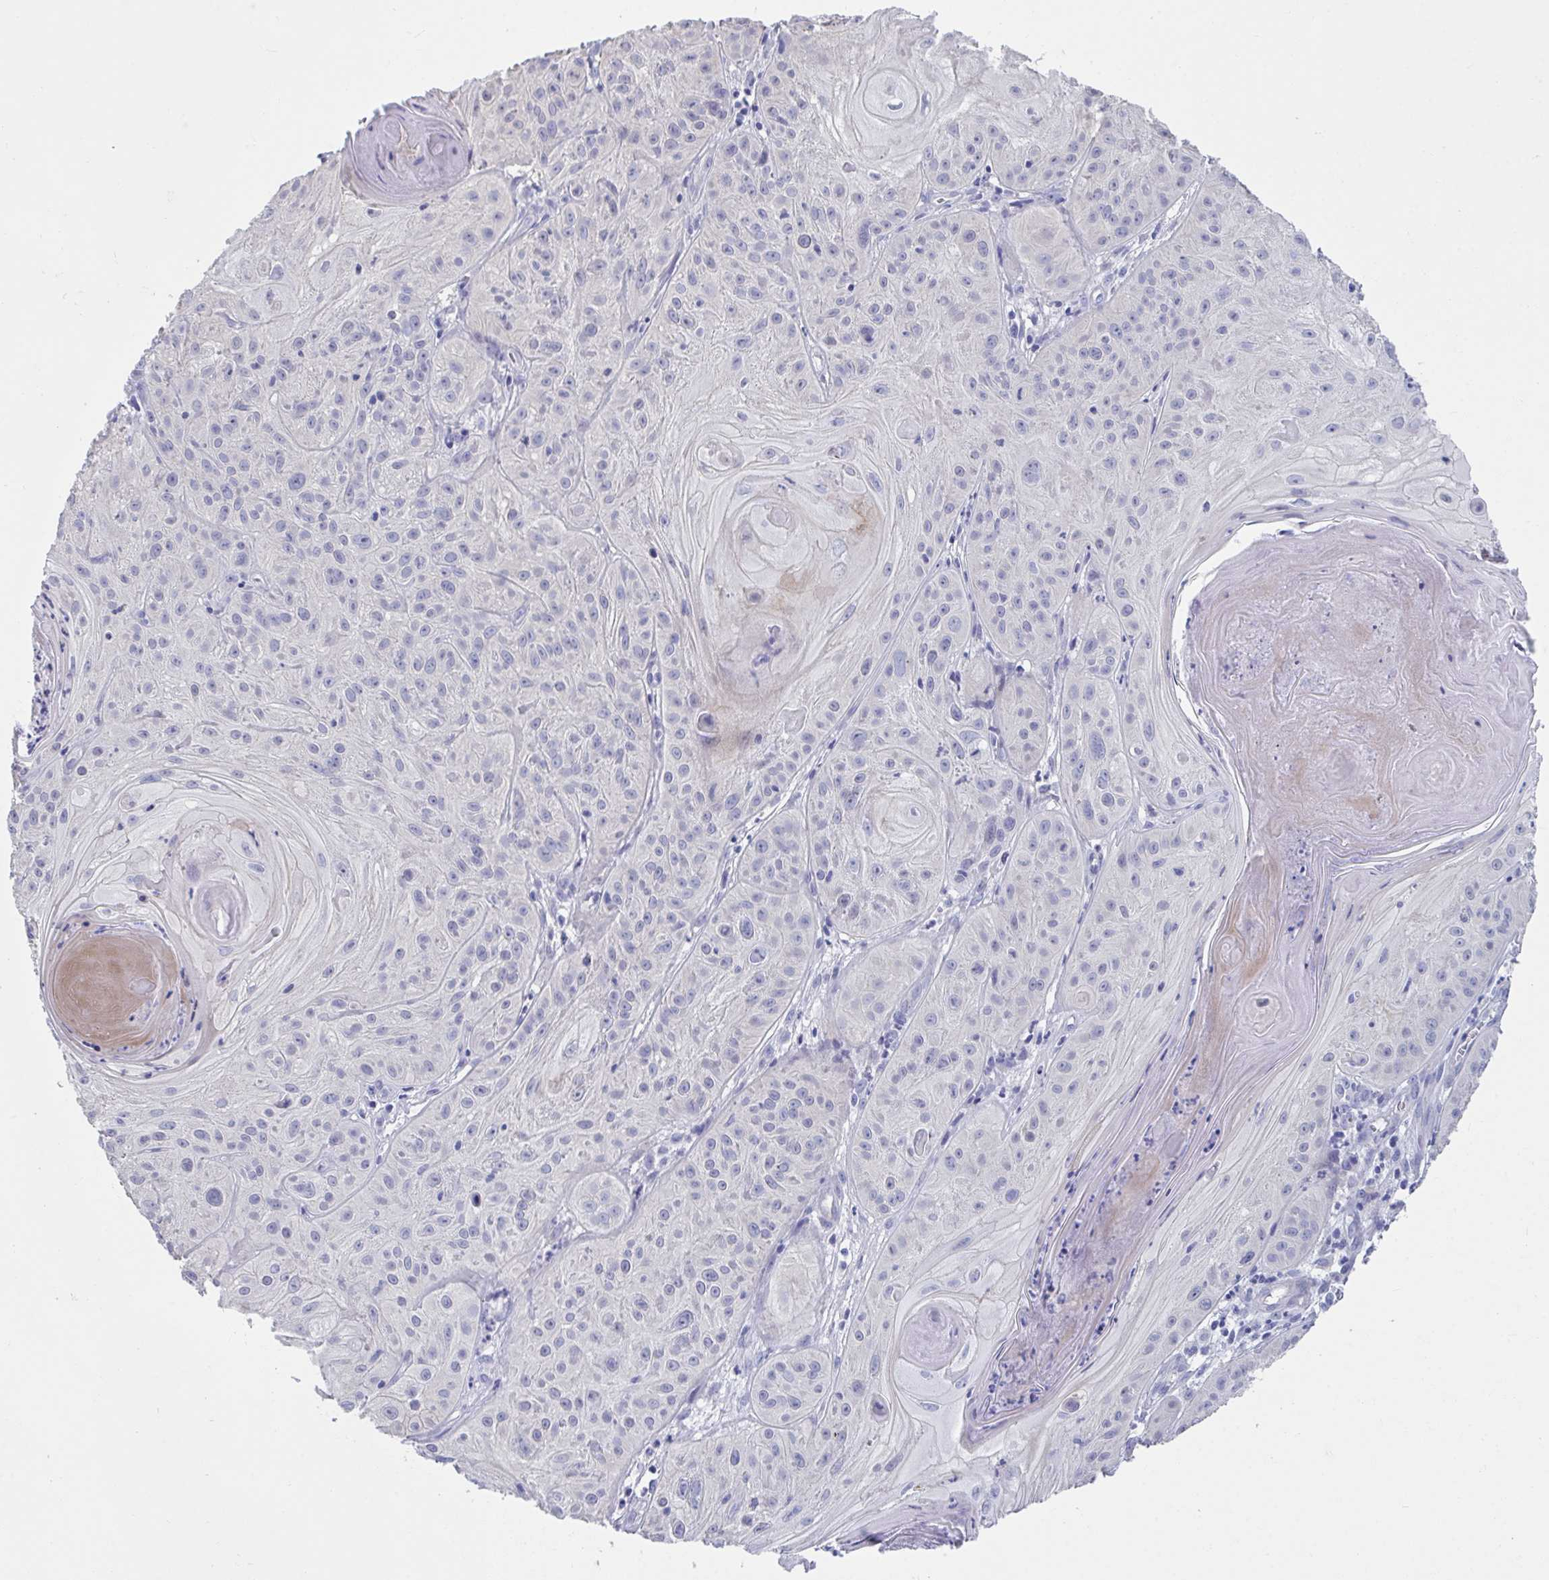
{"staining": {"intensity": "negative", "quantity": "none", "location": "none"}, "tissue": "skin cancer", "cell_type": "Tumor cells", "image_type": "cancer", "snomed": [{"axis": "morphology", "description": "Squamous cell carcinoma, NOS"}, {"axis": "topography", "description": "Skin"}], "caption": "Tumor cells are negative for brown protein staining in squamous cell carcinoma (skin).", "gene": "TTC30B", "patient": {"sex": "male", "age": 85}}